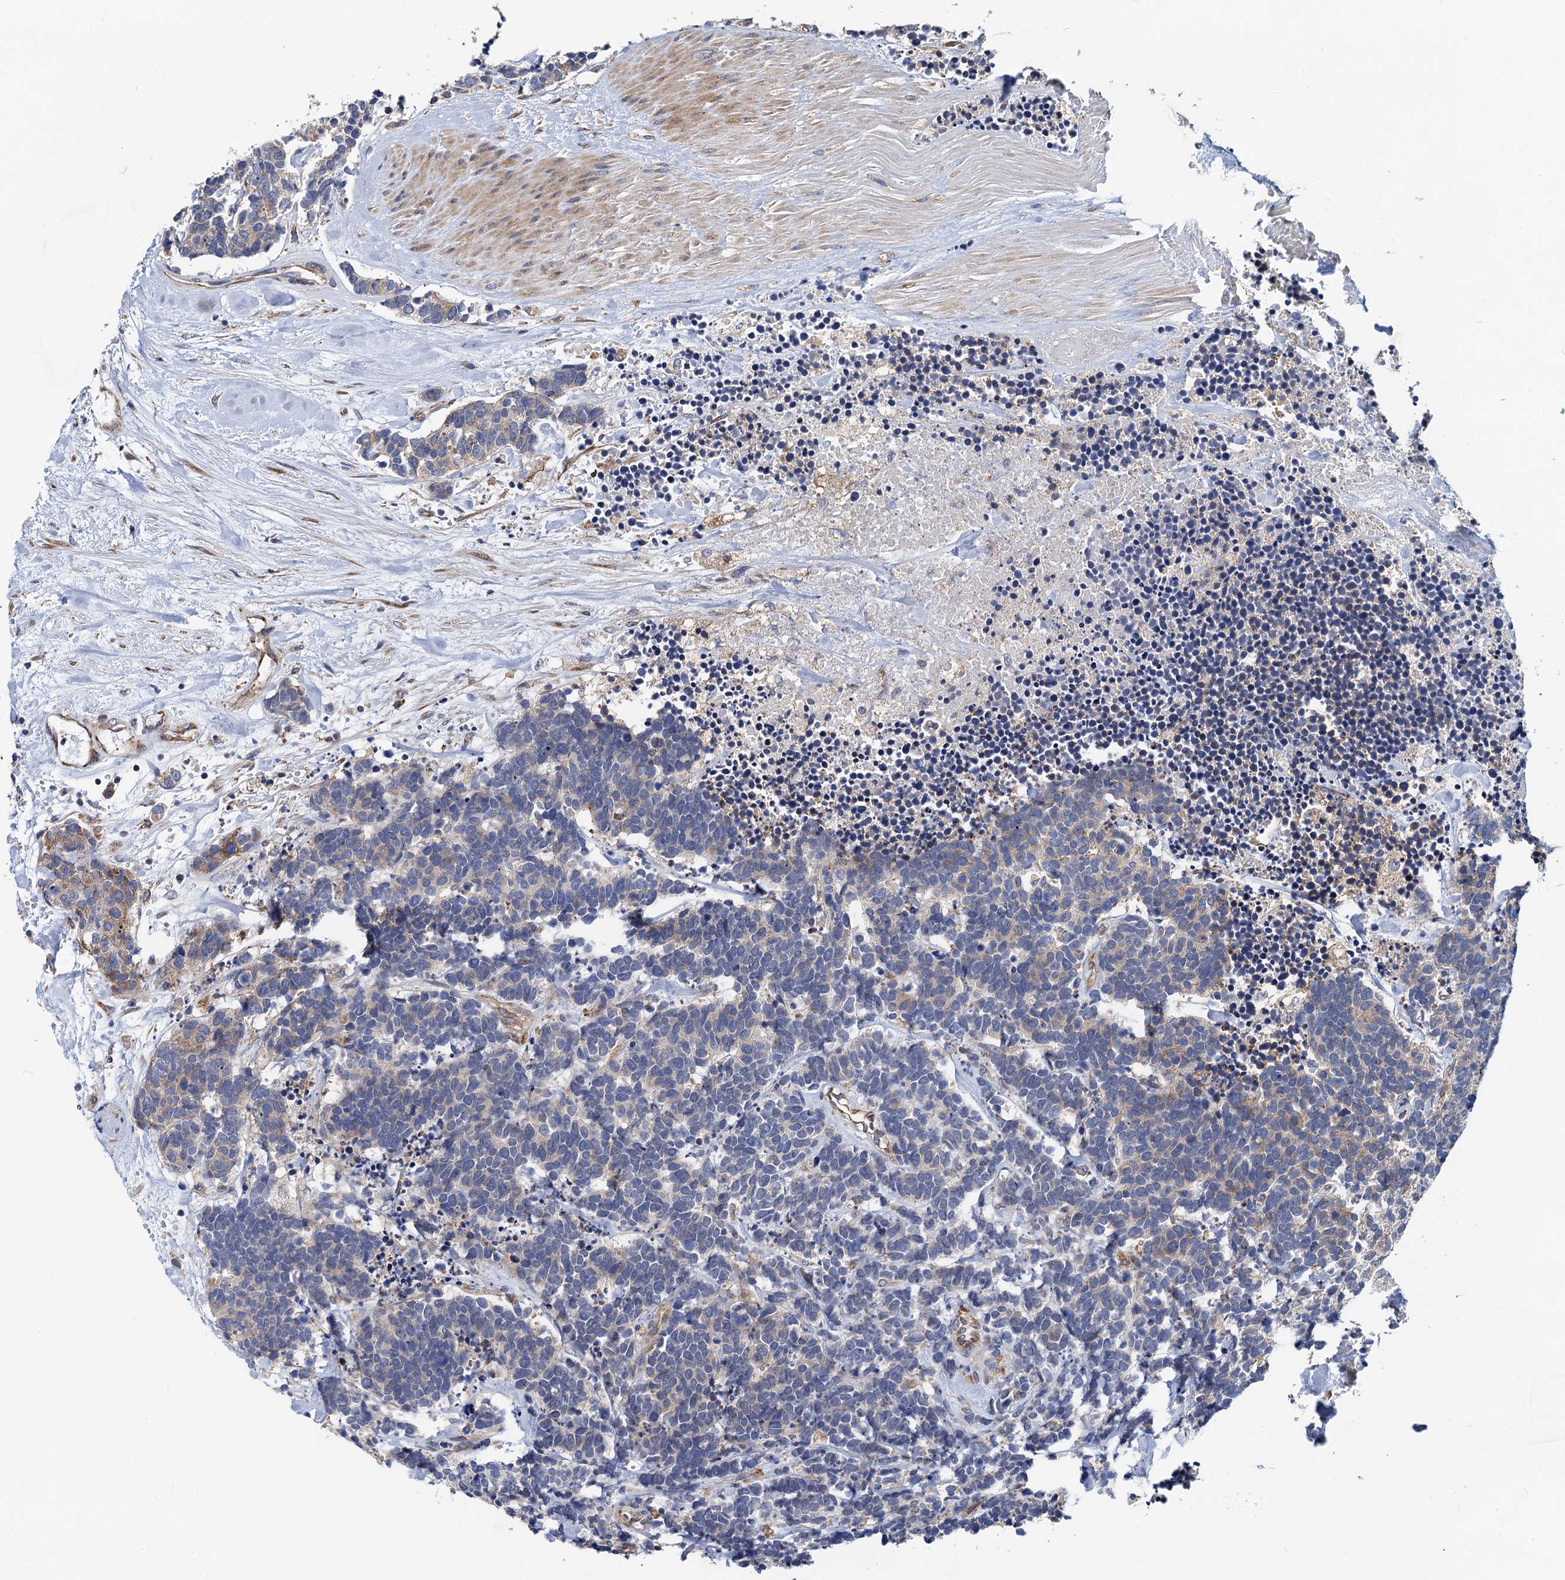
{"staining": {"intensity": "weak", "quantity": "<25%", "location": "cytoplasmic/membranous"}, "tissue": "carcinoid", "cell_type": "Tumor cells", "image_type": "cancer", "snomed": [{"axis": "morphology", "description": "Carcinoma, NOS"}, {"axis": "morphology", "description": "Carcinoid, malignant, NOS"}, {"axis": "topography", "description": "Urinary bladder"}], "caption": "Immunohistochemistry image of neoplastic tissue: carcinoma stained with DAB exhibits no significant protein expression in tumor cells.", "gene": "PGLS", "patient": {"sex": "male", "age": 57}}